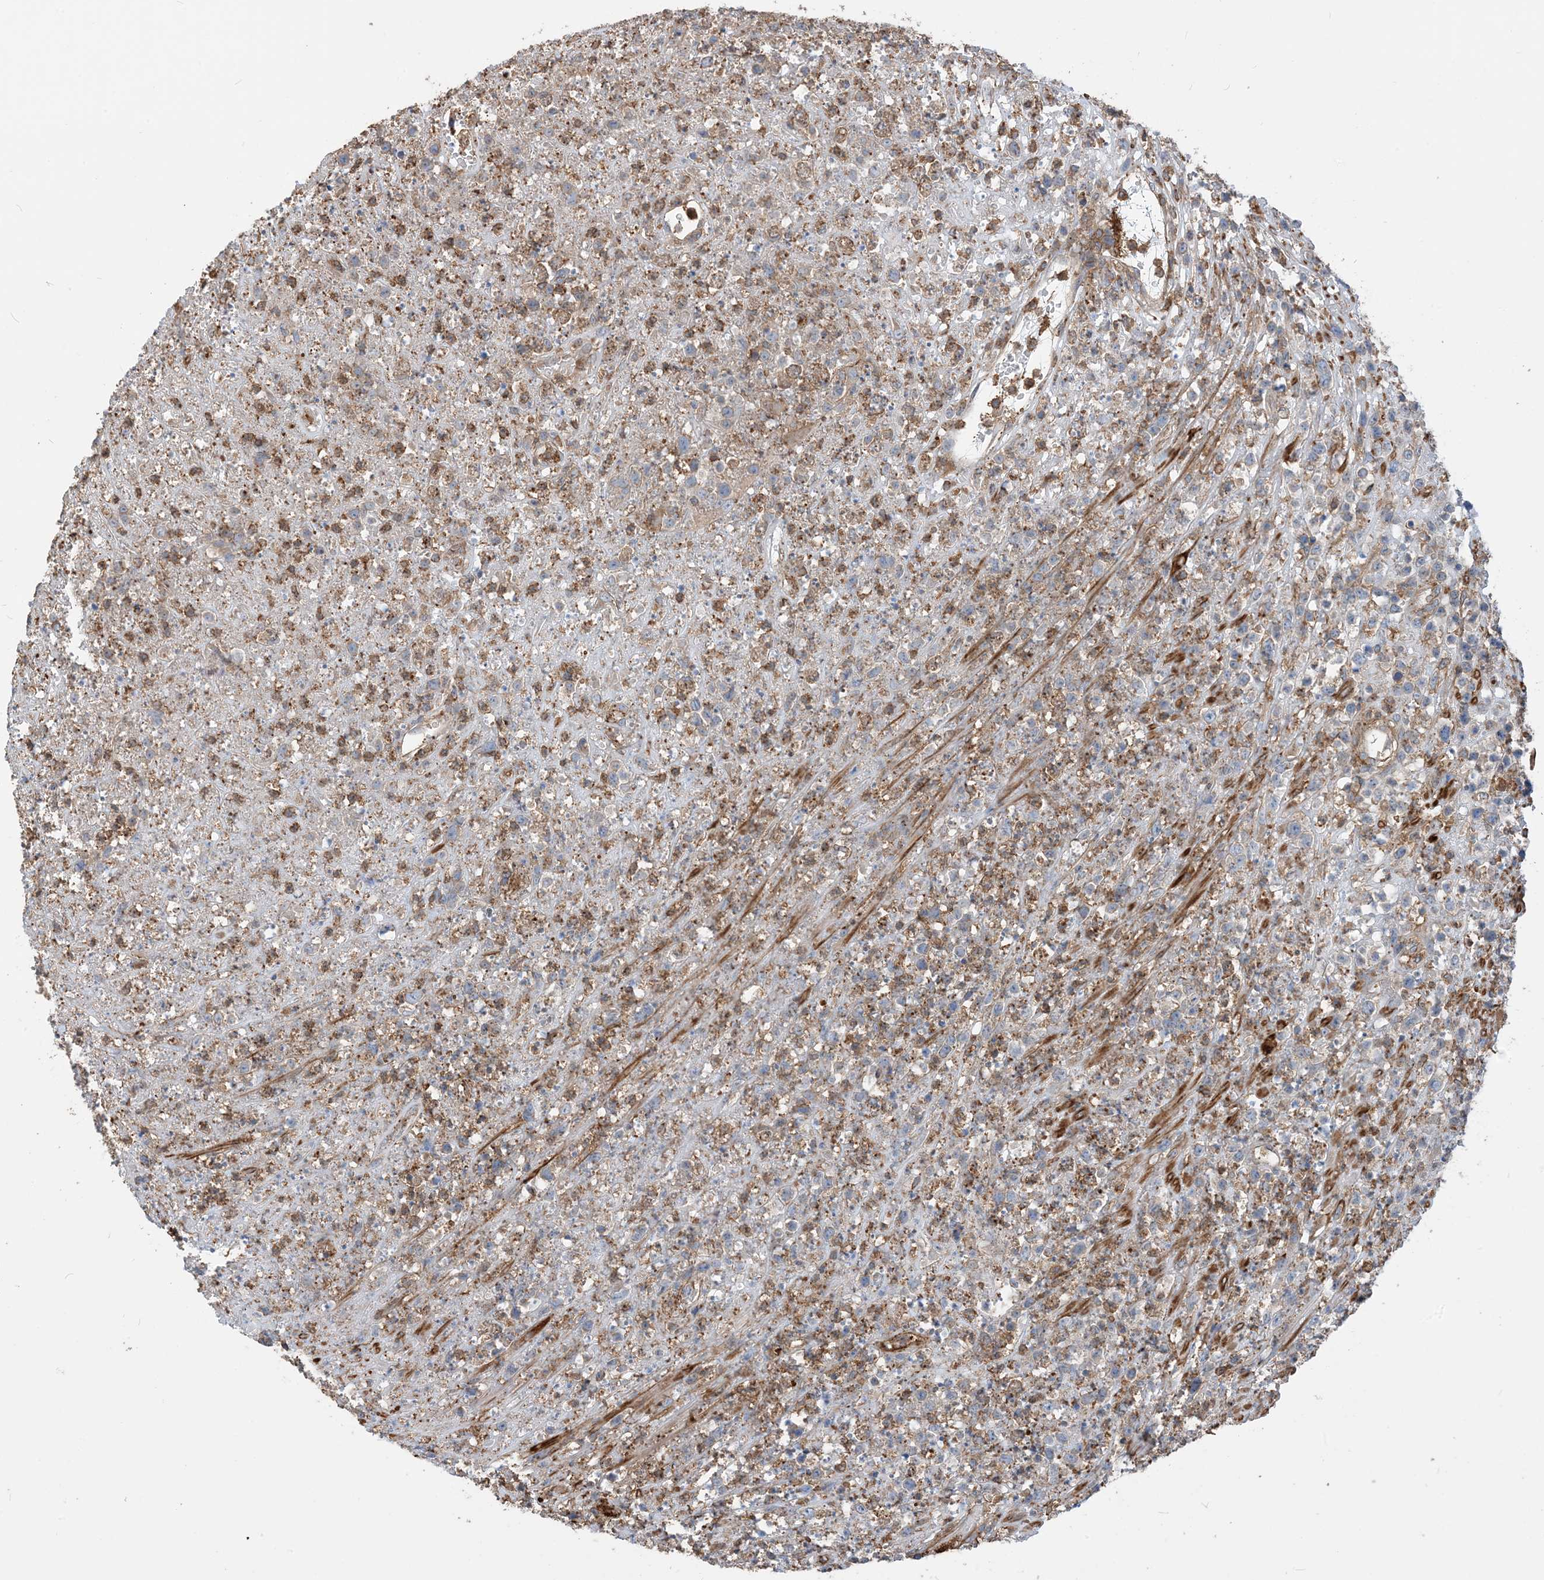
{"staining": {"intensity": "moderate", "quantity": "25%-75%", "location": "cytoplasmic/membranous"}, "tissue": "lymphoma", "cell_type": "Tumor cells", "image_type": "cancer", "snomed": [{"axis": "morphology", "description": "Malignant lymphoma, non-Hodgkin's type, High grade"}, {"axis": "topography", "description": "Colon"}], "caption": "This image demonstrates lymphoma stained with immunohistochemistry (IHC) to label a protein in brown. The cytoplasmic/membranous of tumor cells show moderate positivity for the protein. Nuclei are counter-stained blue.", "gene": "PARVG", "patient": {"sex": "female", "age": 53}}